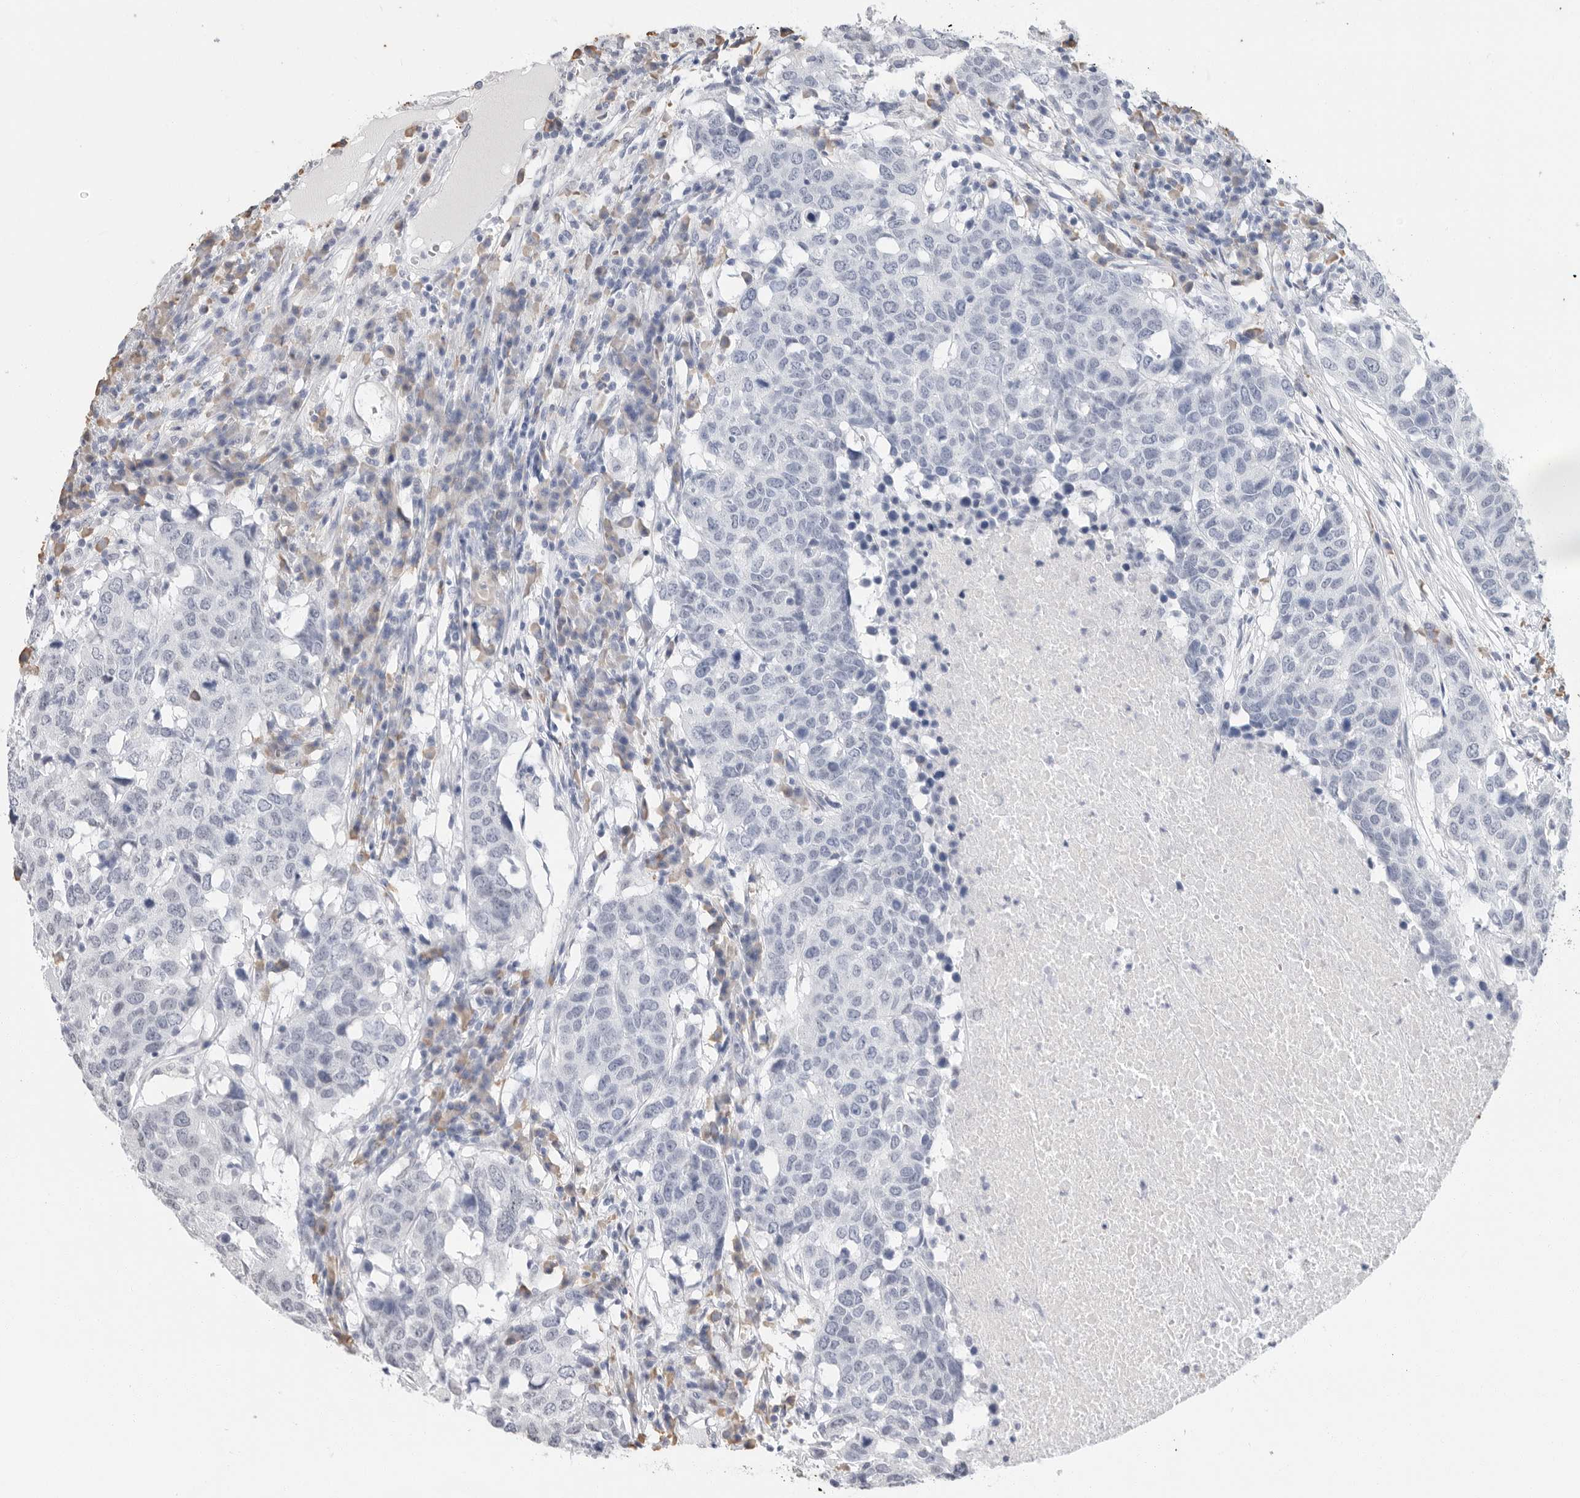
{"staining": {"intensity": "negative", "quantity": "none", "location": "none"}, "tissue": "head and neck cancer", "cell_type": "Tumor cells", "image_type": "cancer", "snomed": [{"axis": "morphology", "description": "Squamous cell carcinoma, NOS"}, {"axis": "topography", "description": "Head-Neck"}], "caption": "Human head and neck cancer (squamous cell carcinoma) stained for a protein using immunohistochemistry reveals no staining in tumor cells.", "gene": "ARHGEF10", "patient": {"sex": "male", "age": 66}}